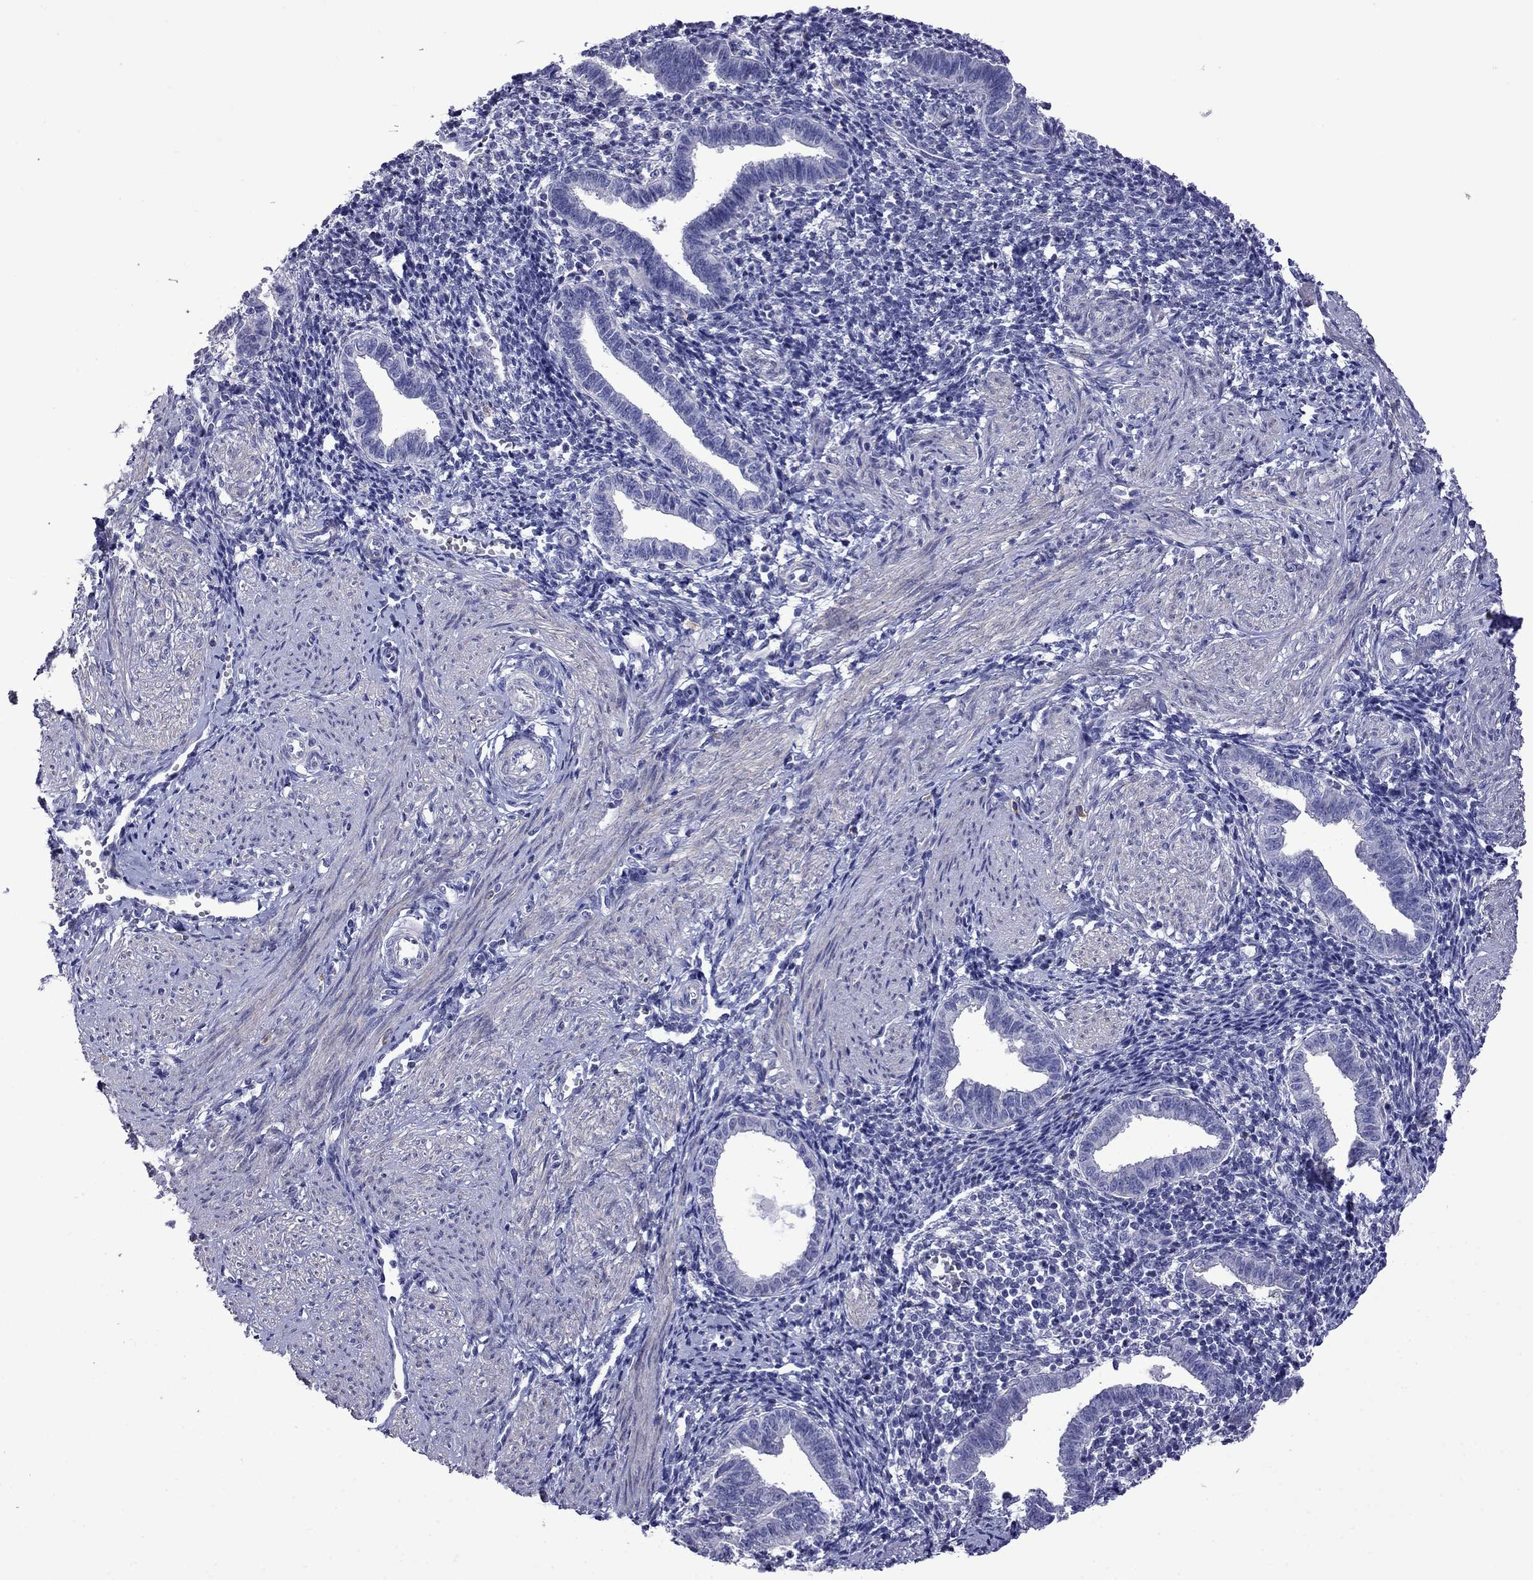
{"staining": {"intensity": "negative", "quantity": "none", "location": "none"}, "tissue": "endometrium", "cell_type": "Cells in endometrial stroma", "image_type": "normal", "snomed": [{"axis": "morphology", "description": "Normal tissue, NOS"}, {"axis": "topography", "description": "Endometrium"}], "caption": "A high-resolution histopathology image shows immunohistochemistry (IHC) staining of benign endometrium, which exhibits no significant expression in cells in endometrial stroma.", "gene": "STAR", "patient": {"sex": "female", "age": 37}}